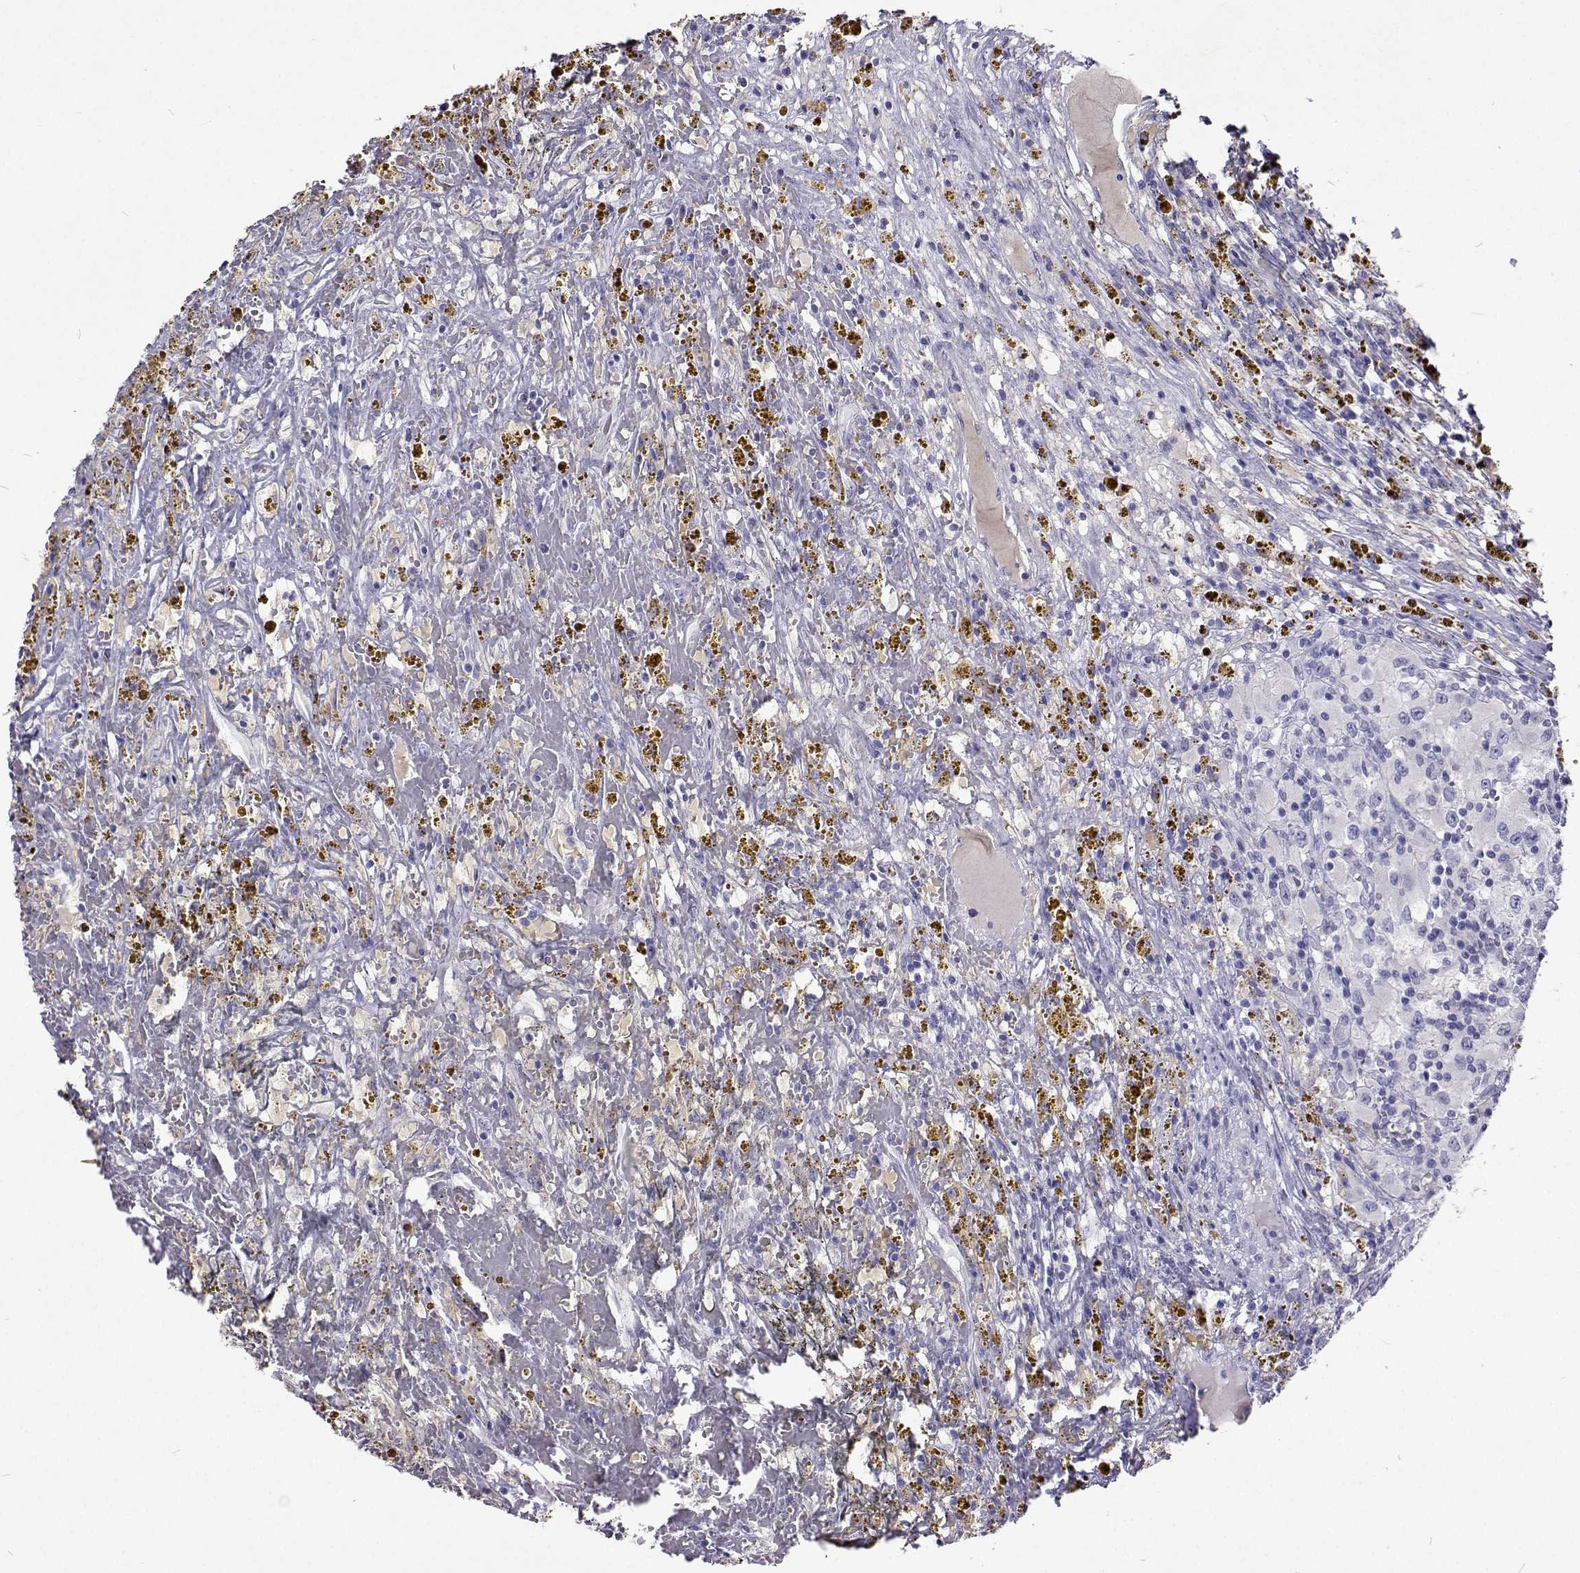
{"staining": {"intensity": "negative", "quantity": "none", "location": "none"}, "tissue": "renal cancer", "cell_type": "Tumor cells", "image_type": "cancer", "snomed": [{"axis": "morphology", "description": "Adenocarcinoma, NOS"}, {"axis": "topography", "description": "Kidney"}], "caption": "Tumor cells are negative for brown protein staining in renal adenocarcinoma.", "gene": "CFAP44", "patient": {"sex": "female", "age": 67}}